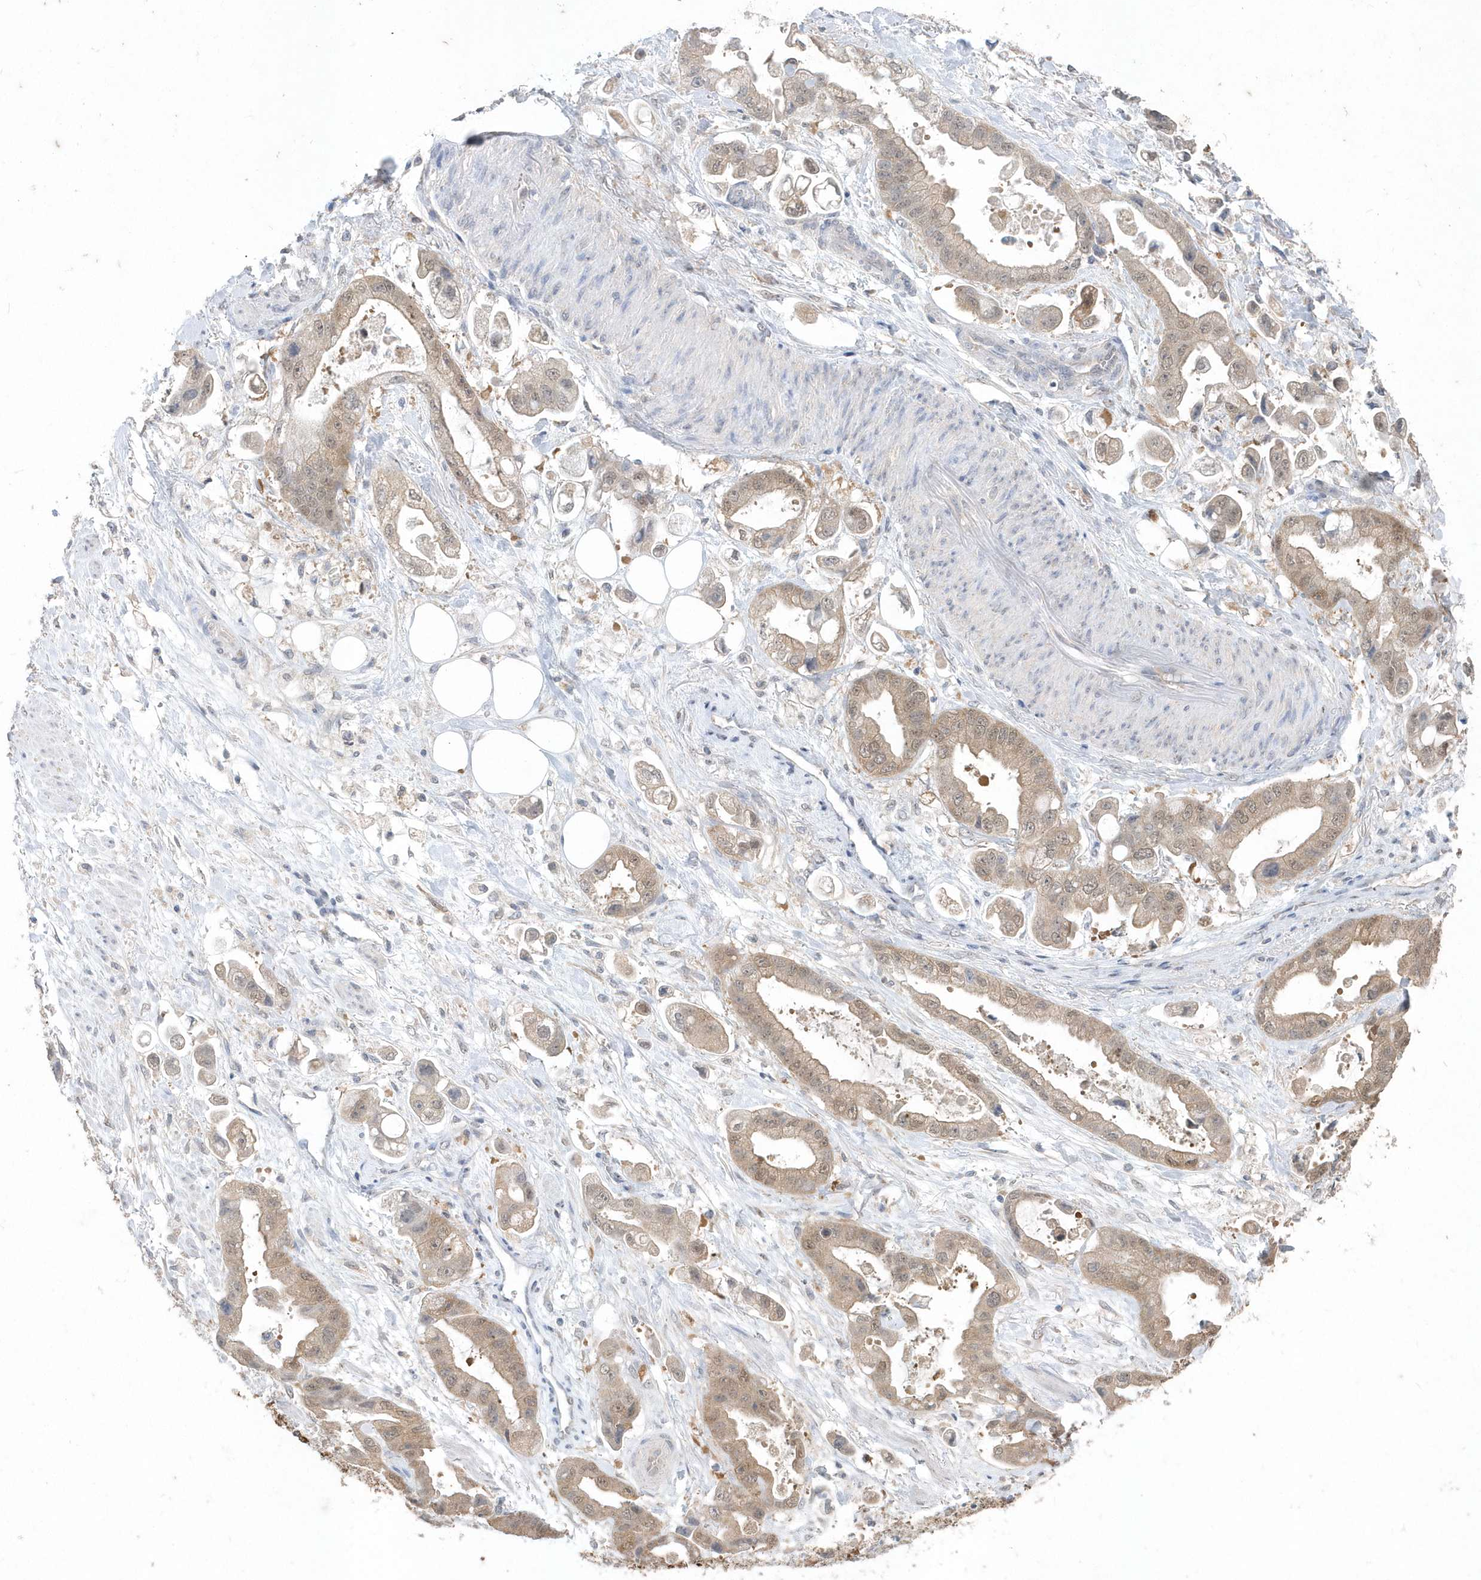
{"staining": {"intensity": "moderate", "quantity": ">75%", "location": "cytoplasmic/membranous,nuclear"}, "tissue": "stomach cancer", "cell_type": "Tumor cells", "image_type": "cancer", "snomed": [{"axis": "morphology", "description": "Adenocarcinoma, NOS"}, {"axis": "topography", "description": "Stomach"}], "caption": "A high-resolution histopathology image shows immunohistochemistry (IHC) staining of adenocarcinoma (stomach), which exhibits moderate cytoplasmic/membranous and nuclear positivity in about >75% of tumor cells.", "gene": "AKR7A2", "patient": {"sex": "male", "age": 62}}